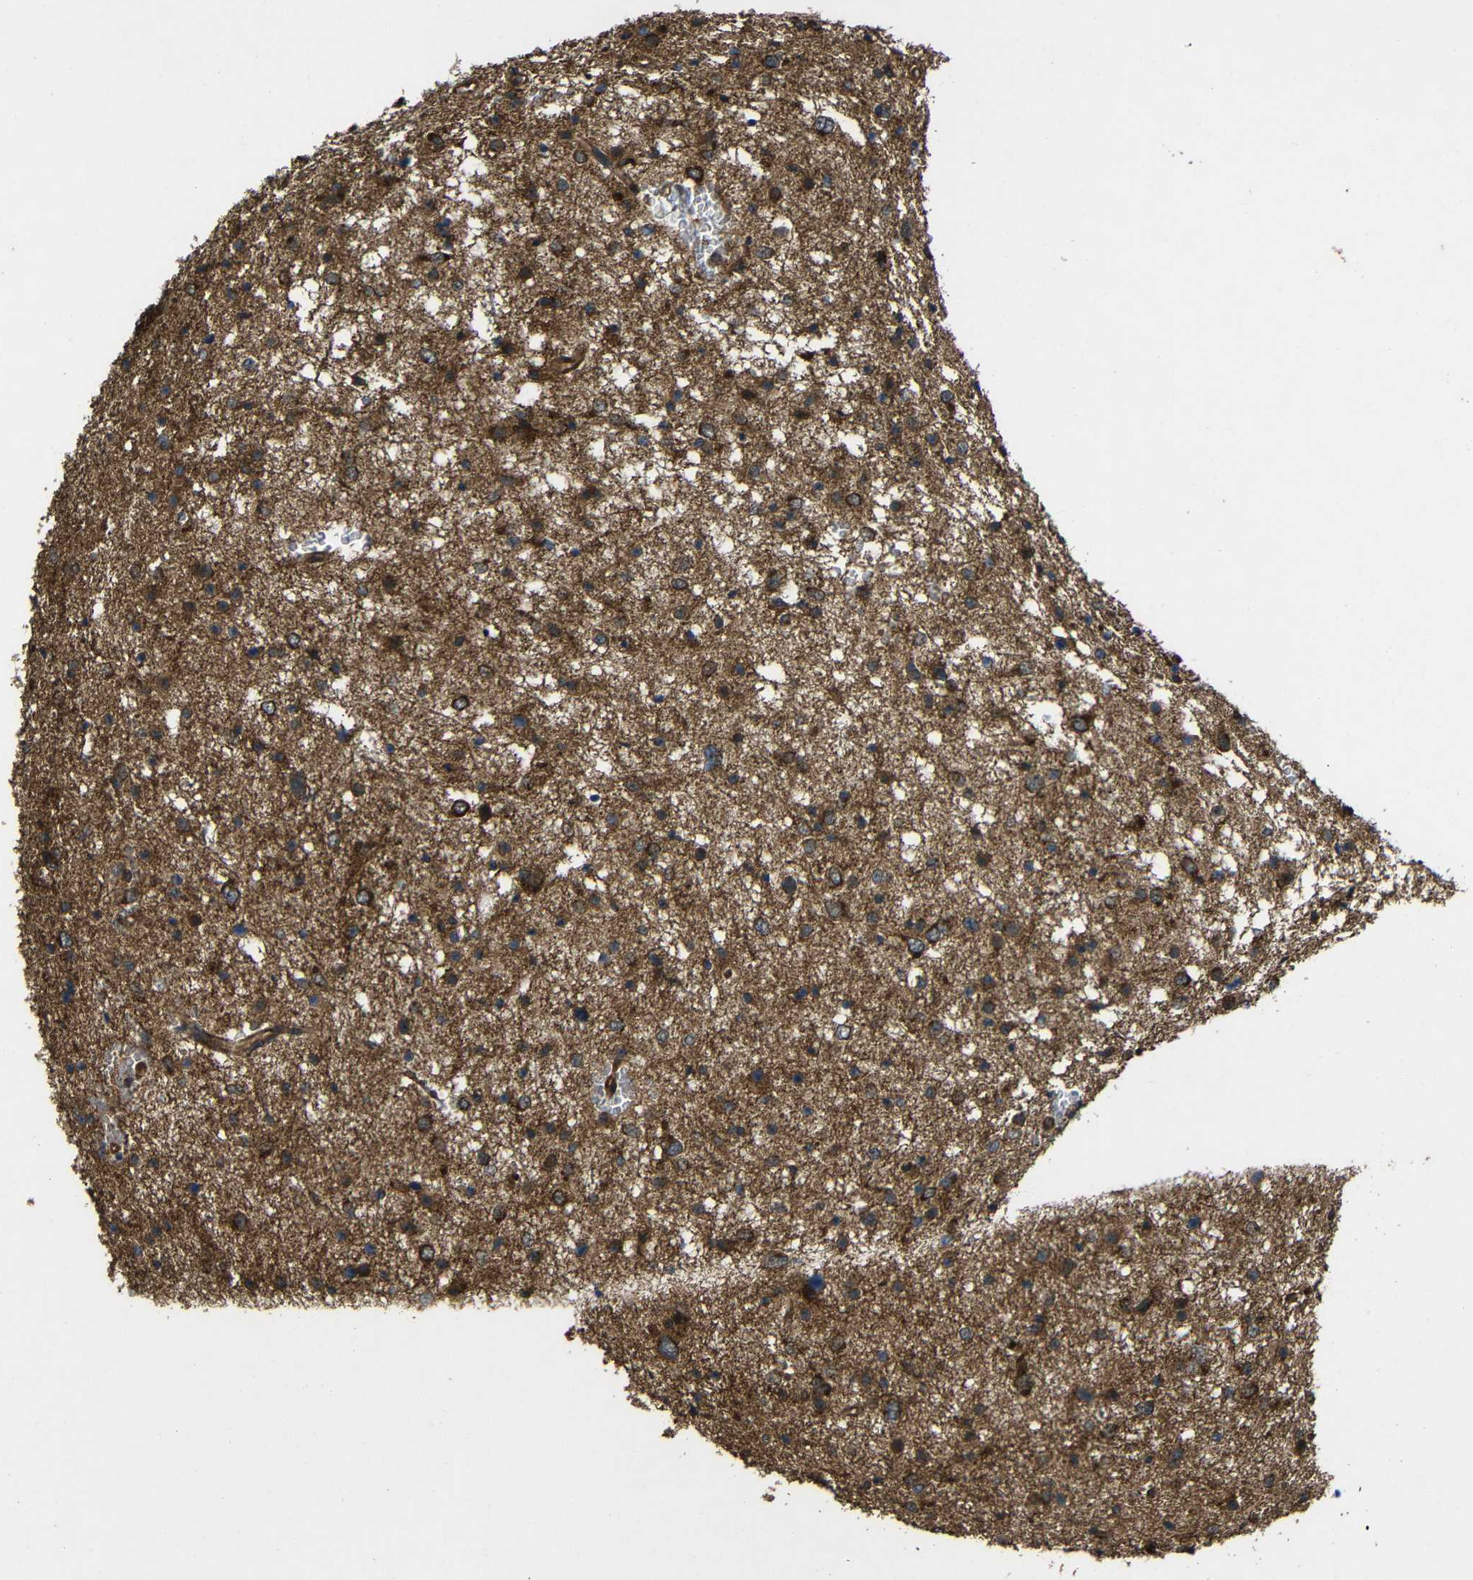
{"staining": {"intensity": "strong", "quantity": ">75%", "location": "cytoplasmic/membranous"}, "tissue": "glioma", "cell_type": "Tumor cells", "image_type": "cancer", "snomed": [{"axis": "morphology", "description": "Glioma, malignant, Low grade"}, {"axis": "topography", "description": "Brain"}], "caption": "Tumor cells demonstrate high levels of strong cytoplasmic/membranous expression in approximately >75% of cells in human malignant glioma (low-grade). (Stains: DAB (3,3'-diaminobenzidine) in brown, nuclei in blue, Microscopy: brightfield microscopy at high magnification).", "gene": "C1GALT1", "patient": {"sex": "female", "age": 37}}